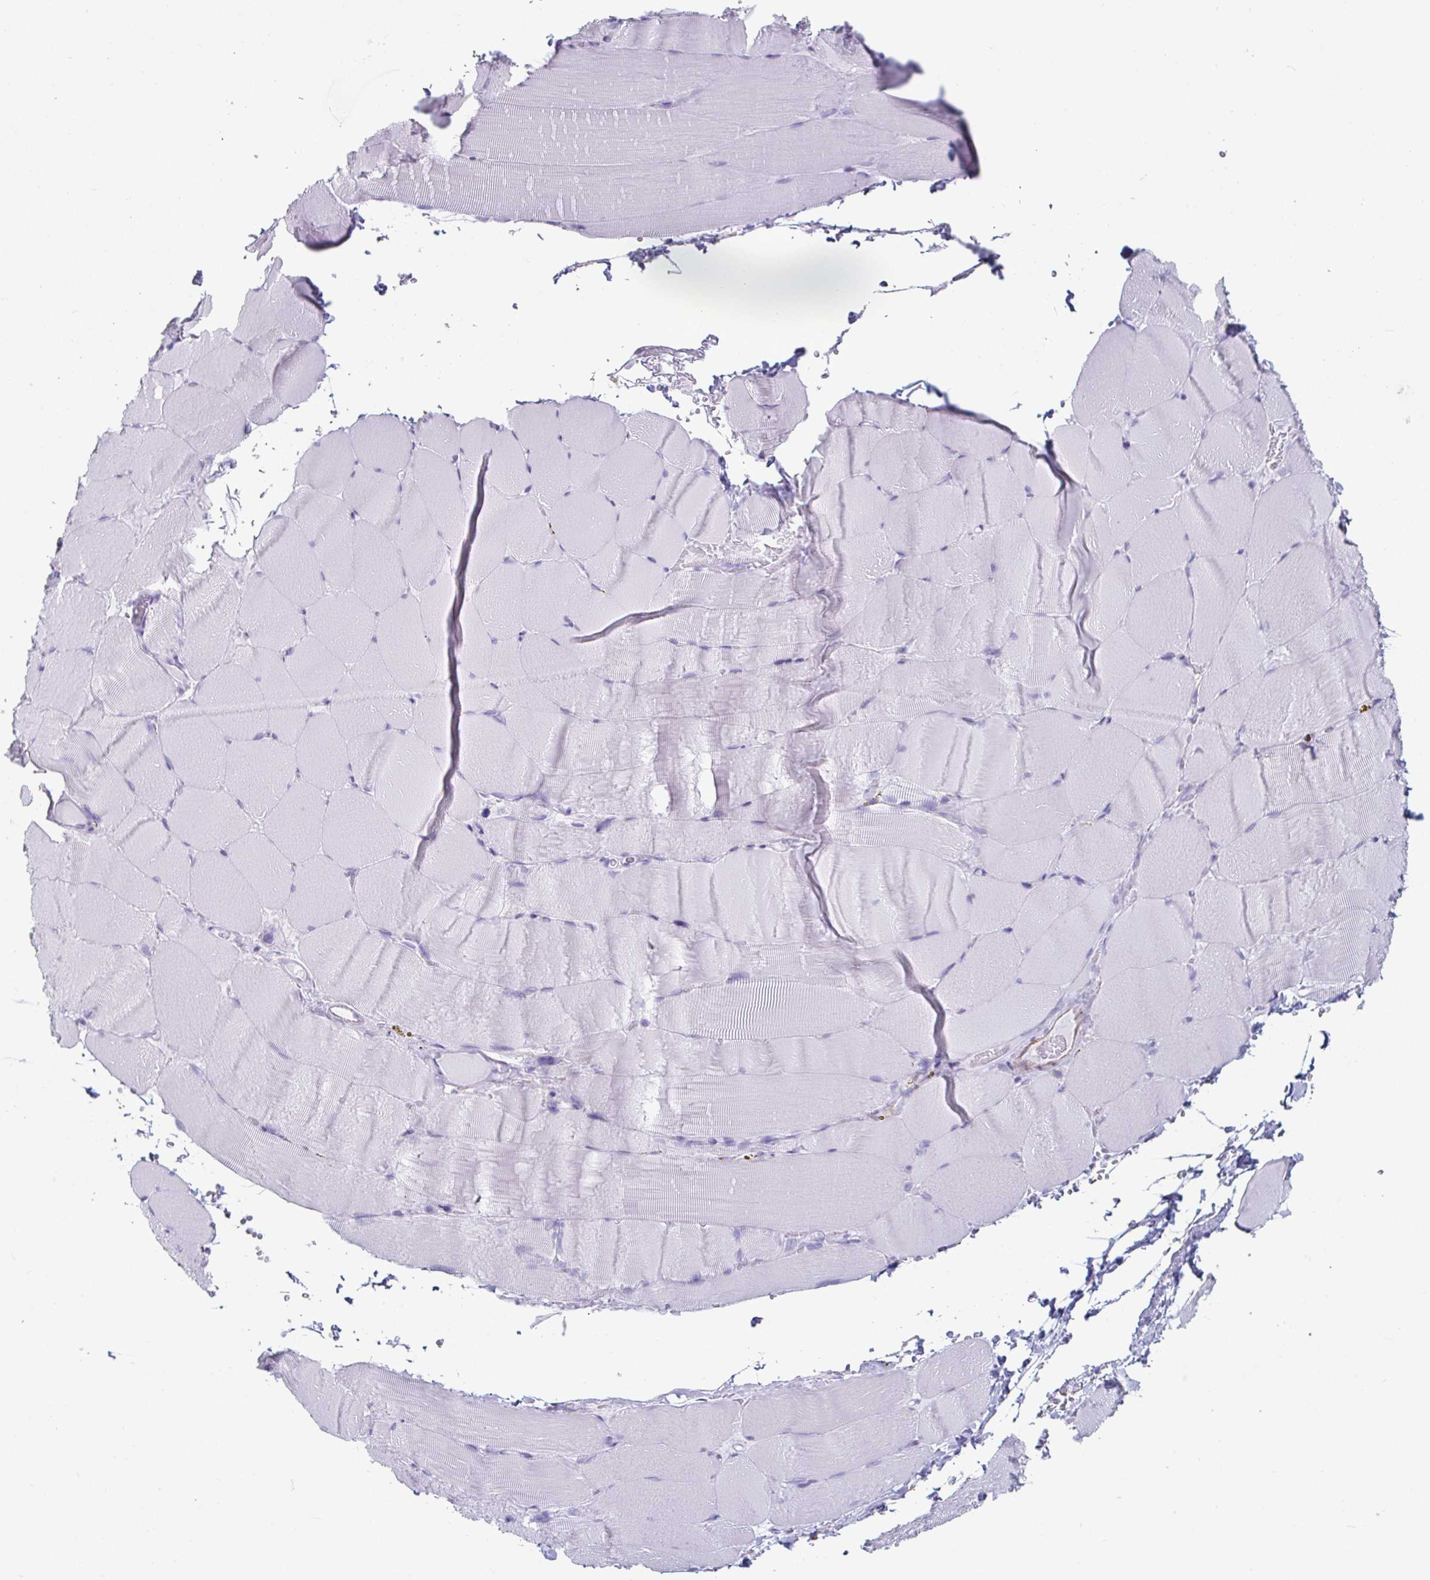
{"staining": {"intensity": "negative", "quantity": "none", "location": "none"}, "tissue": "skeletal muscle", "cell_type": "Myocytes", "image_type": "normal", "snomed": [{"axis": "morphology", "description": "Normal tissue, NOS"}, {"axis": "topography", "description": "Skeletal muscle"}], "caption": "IHC of benign human skeletal muscle demonstrates no staining in myocytes.", "gene": "CREG2", "patient": {"sex": "female", "age": 37}}